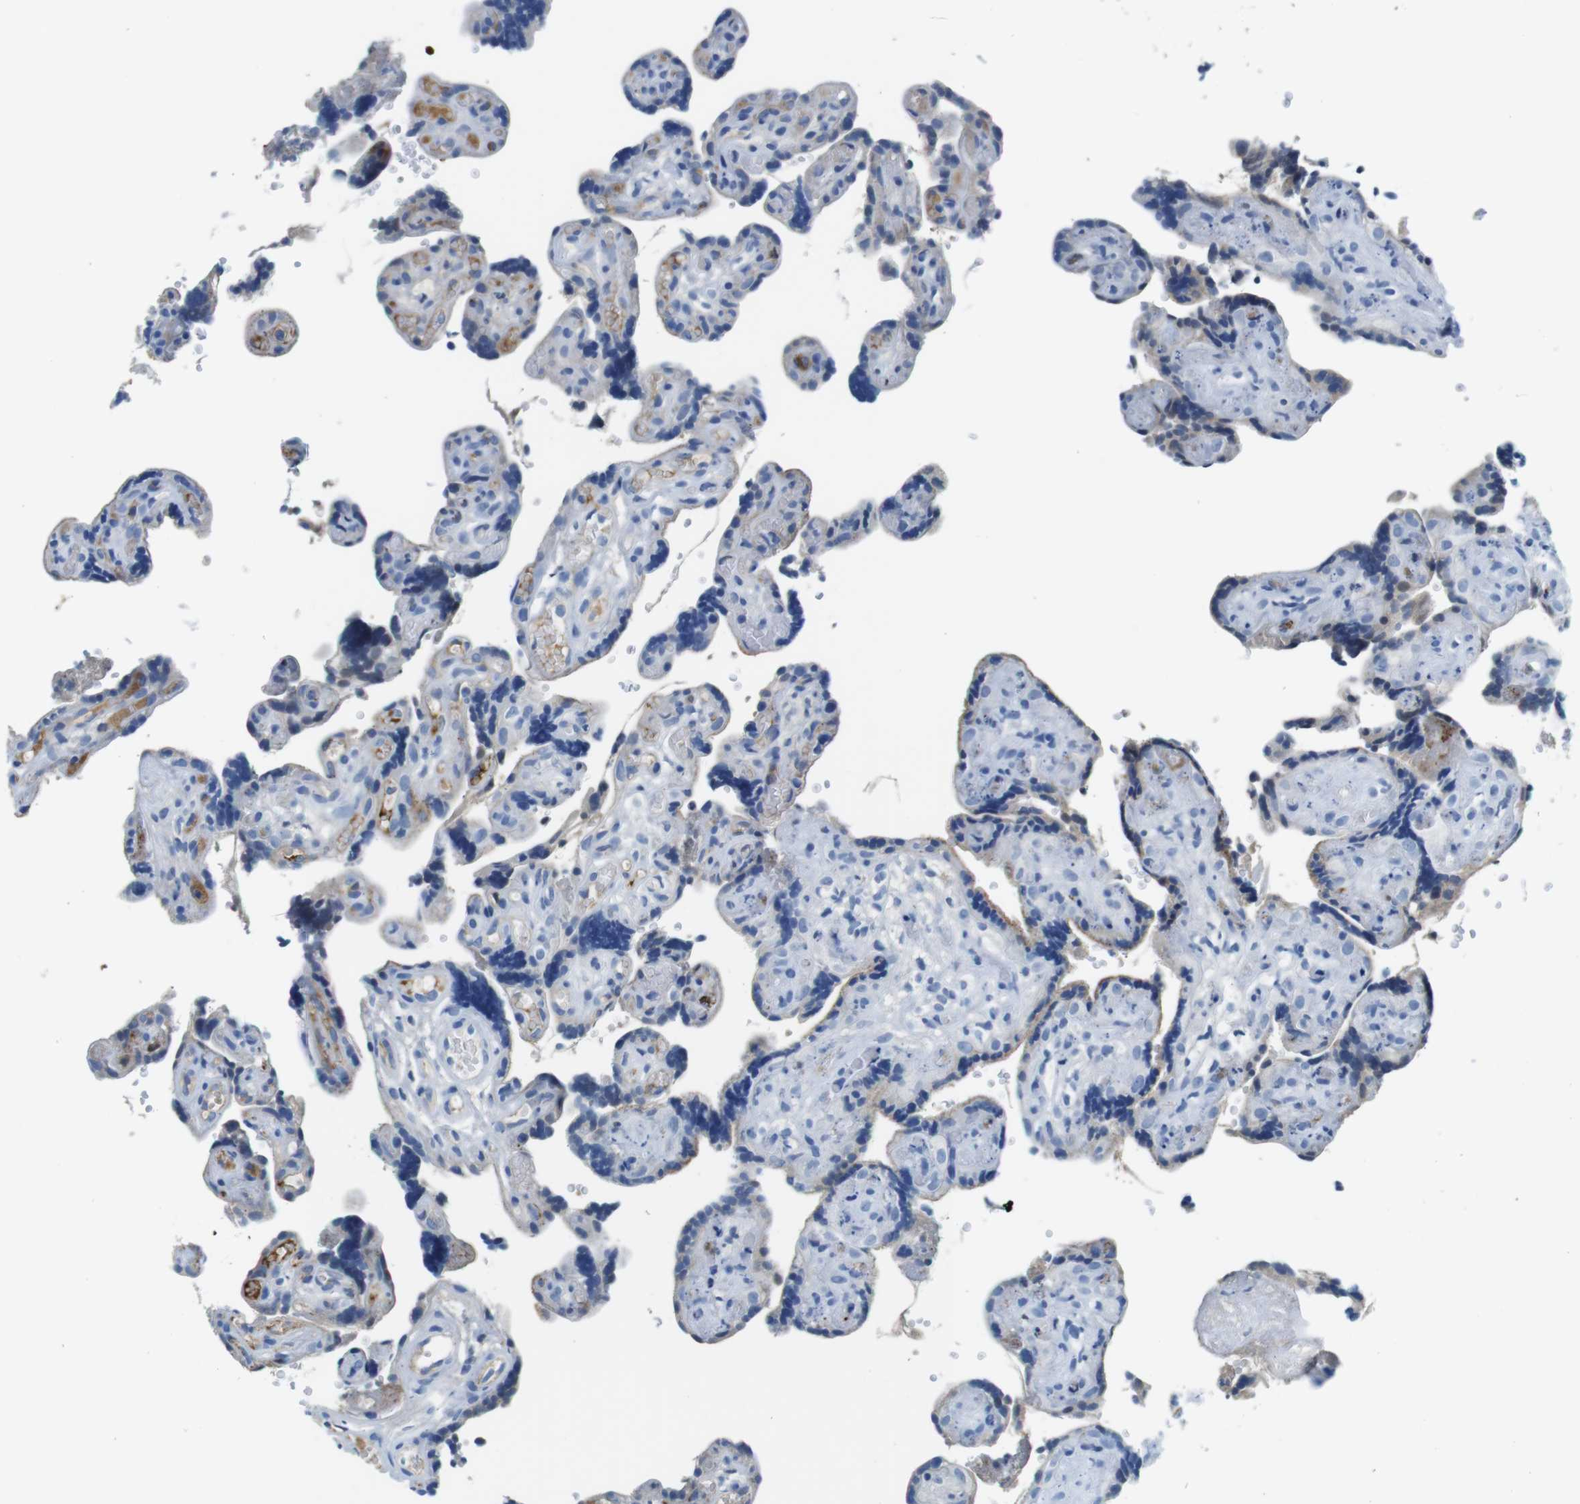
{"staining": {"intensity": "negative", "quantity": "none", "location": "none"}, "tissue": "placenta", "cell_type": "Decidual cells", "image_type": "normal", "snomed": [{"axis": "morphology", "description": "Normal tissue, NOS"}, {"axis": "topography", "description": "Placenta"}], "caption": "The histopathology image demonstrates no staining of decidual cells in normal placenta. The staining was performed using DAB to visualize the protein expression in brown, while the nuclei were stained in blue with hematoxylin (Magnification: 20x).", "gene": "IGKC", "patient": {"sex": "female", "age": 30}}